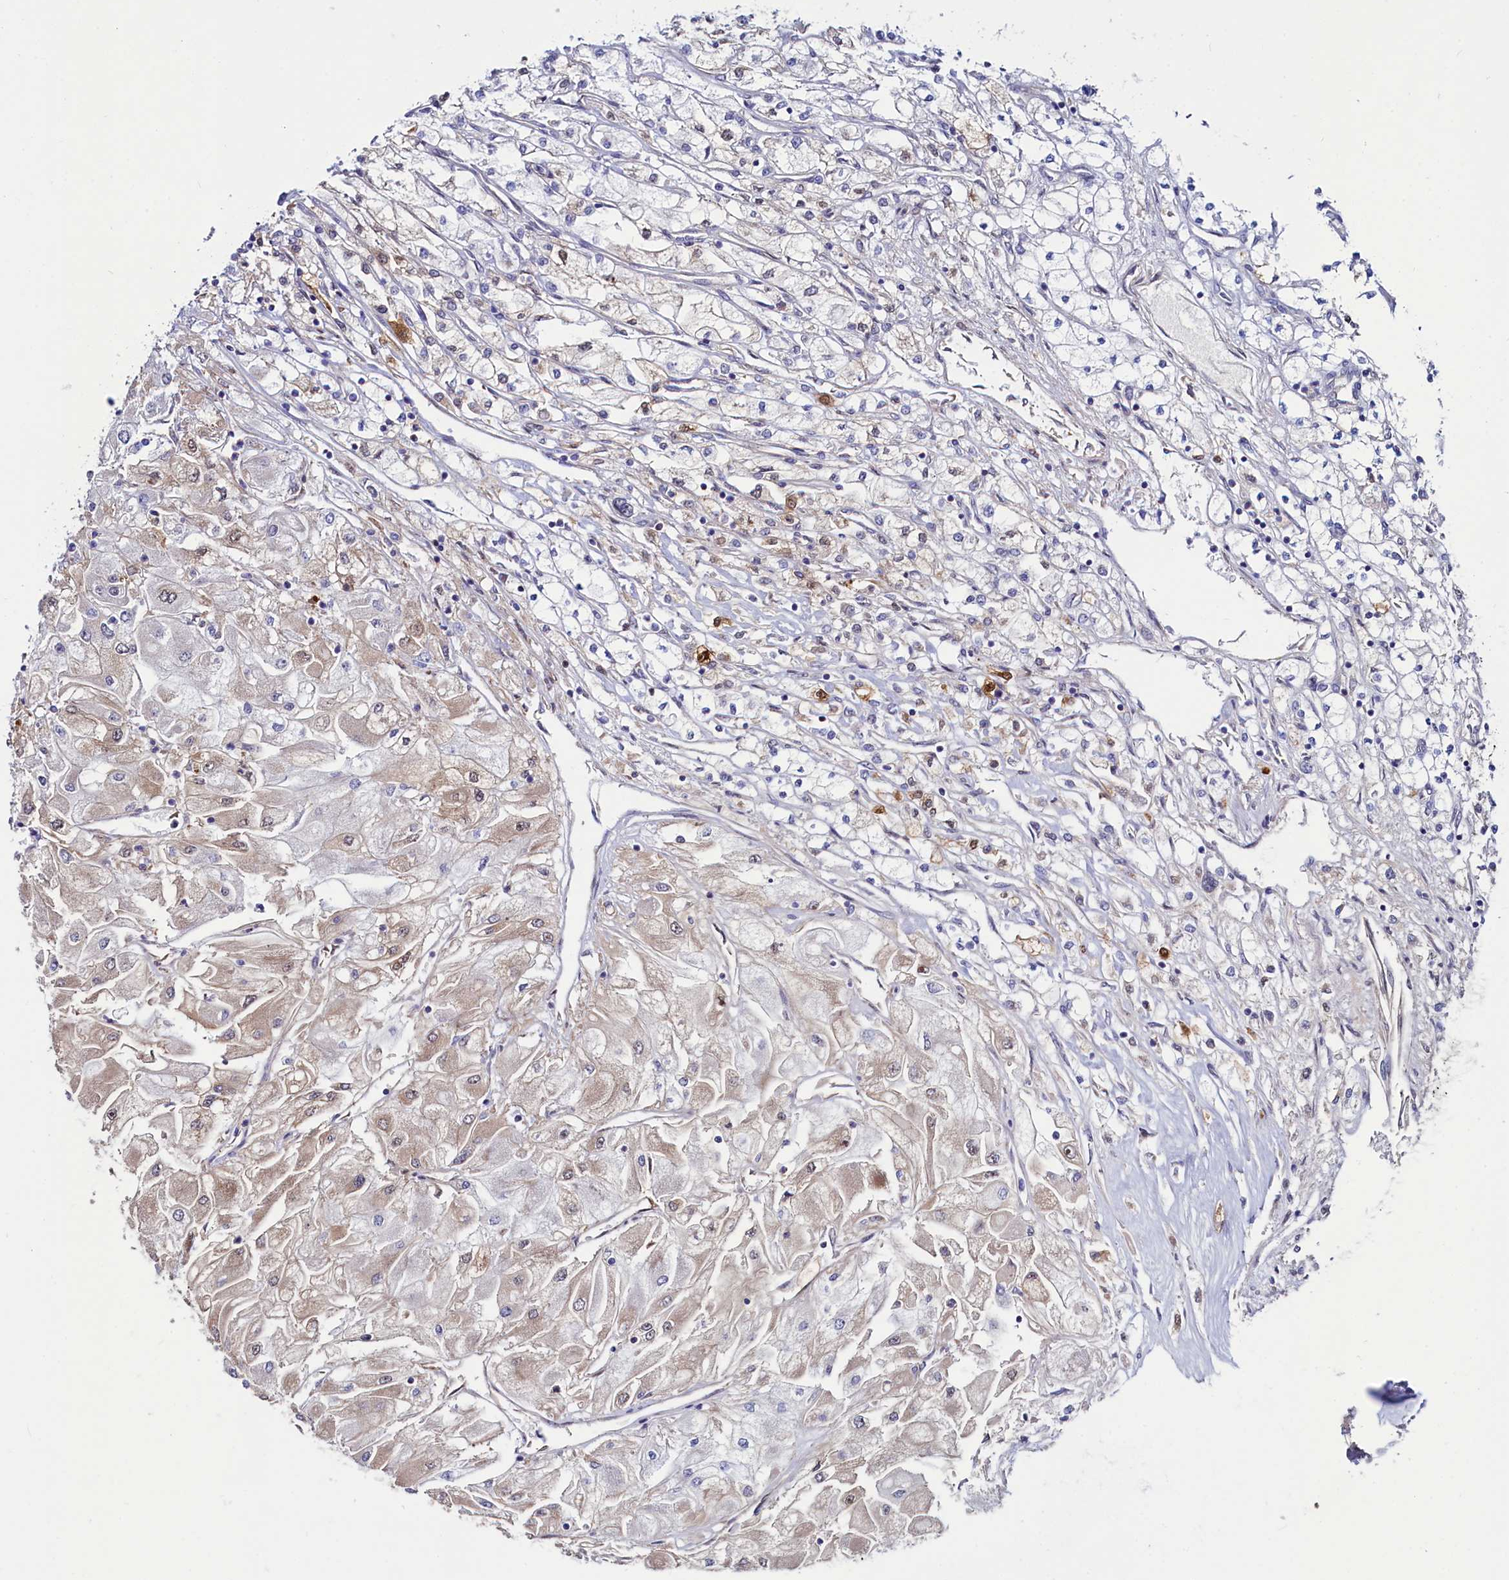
{"staining": {"intensity": "weak", "quantity": "25%-75%", "location": "cytoplasmic/membranous"}, "tissue": "renal cancer", "cell_type": "Tumor cells", "image_type": "cancer", "snomed": [{"axis": "morphology", "description": "Adenocarcinoma, NOS"}, {"axis": "topography", "description": "Kidney"}], "caption": "Human renal cancer (adenocarcinoma) stained with a brown dye exhibits weak cytoplasmic/membranous positive staining in about 25%-75% of tumor cells.", "gene": "ASTE1", "patient": {"sex": "male", "age": 80}}